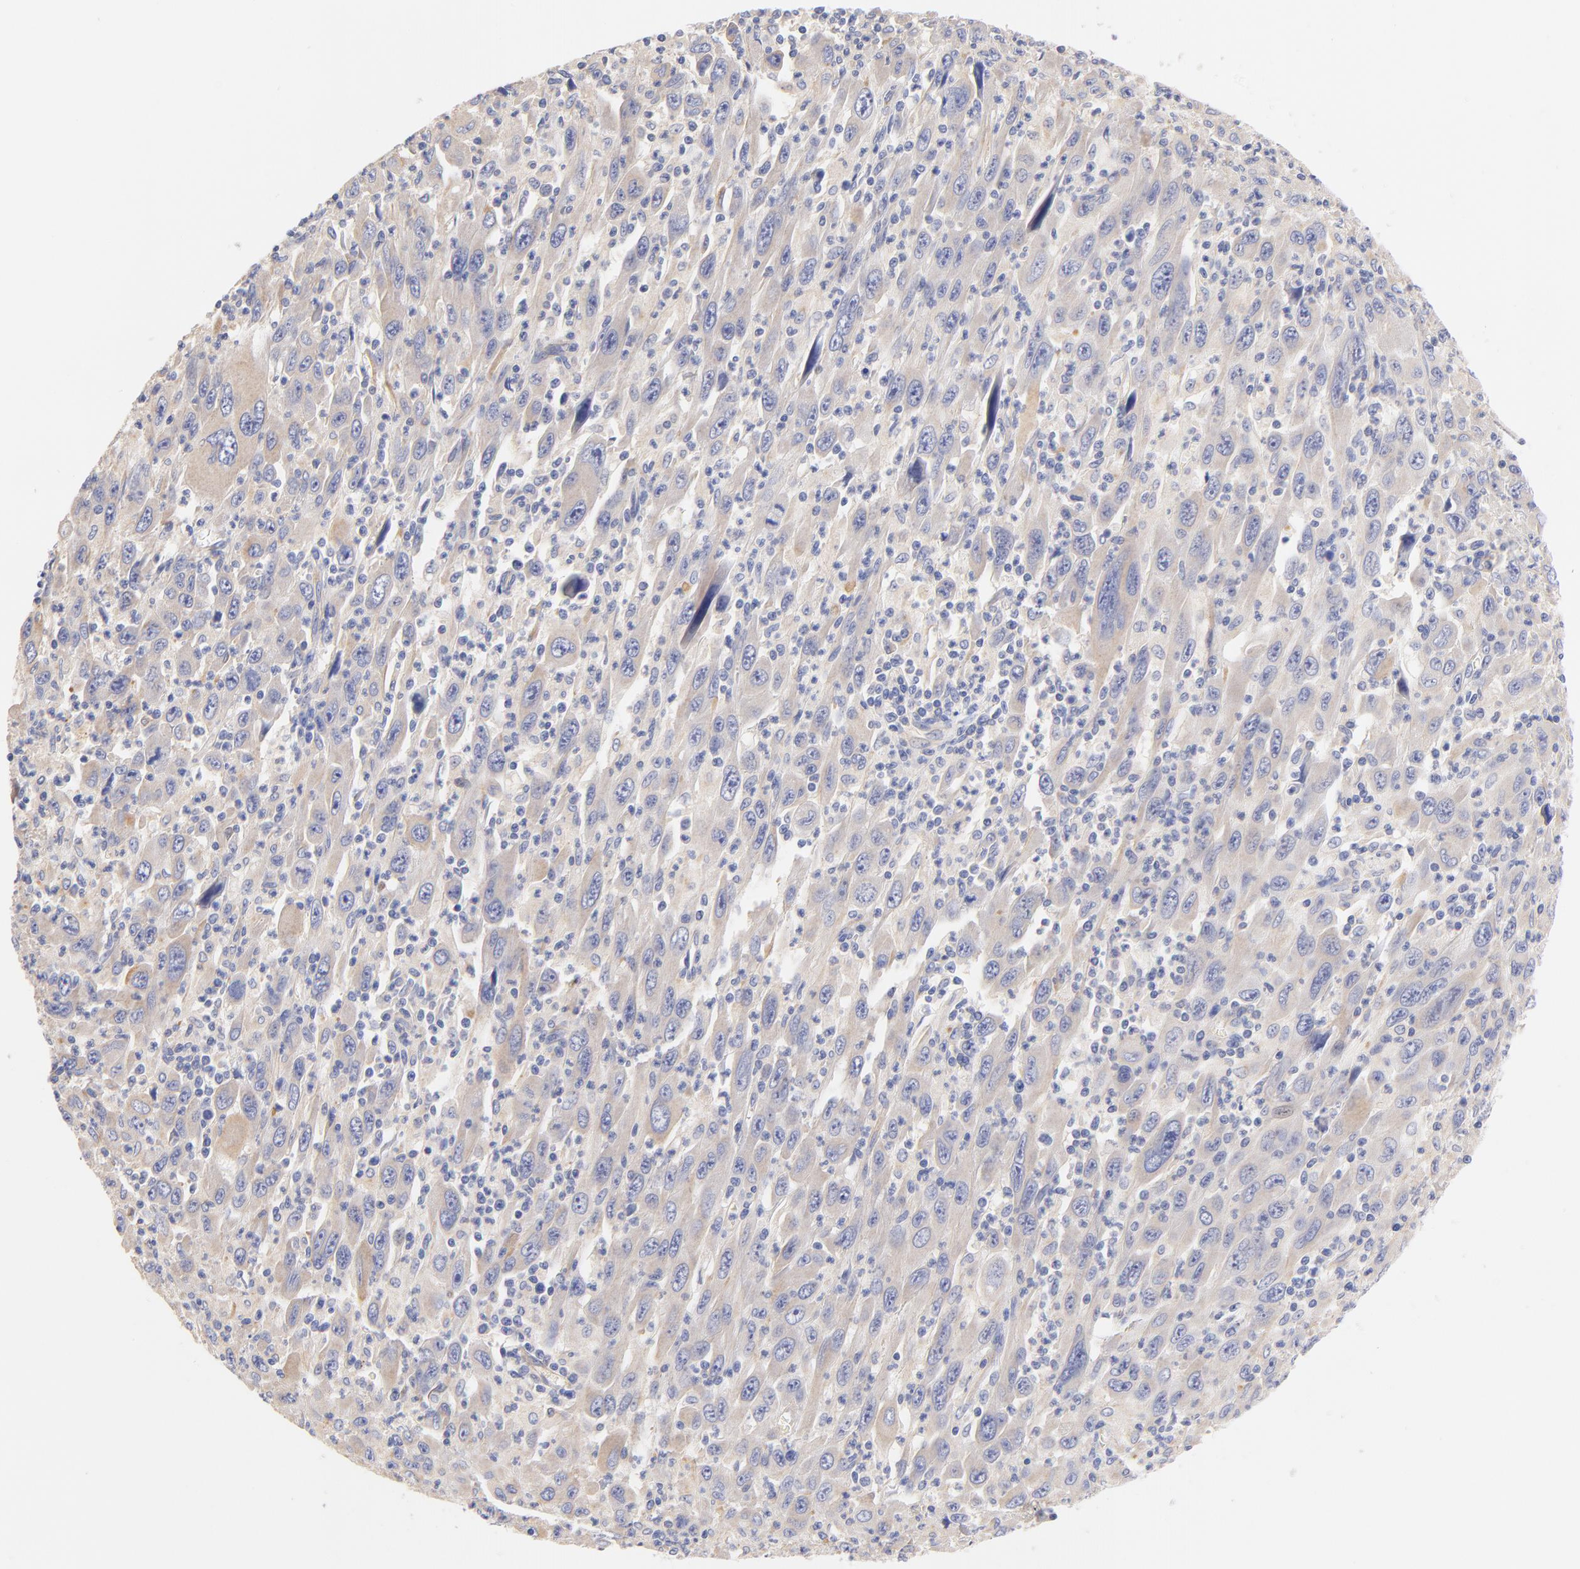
{"staining": {"intensity": "weak", "quantity": ">75%", "location": "cytoplasmic/membranous"}, "tissue": "melanoma", "cell_type": "Tumor cells", "image_type": "cancer", "snomed": [{"axis": "morphology", "description": "Malignant melanoma, Metastatic site"}, {"axis": "topography", "description": "Skin"}], "caption": "This is an image of immunohistochemistry (IHC) staining of malignant melanoma (metastatic site), which shows weak expression in the cytoplasmic/membranous of tumor cells.", "gene": "HS3ST1", "patient": {"sex": "female", "age": 56}}